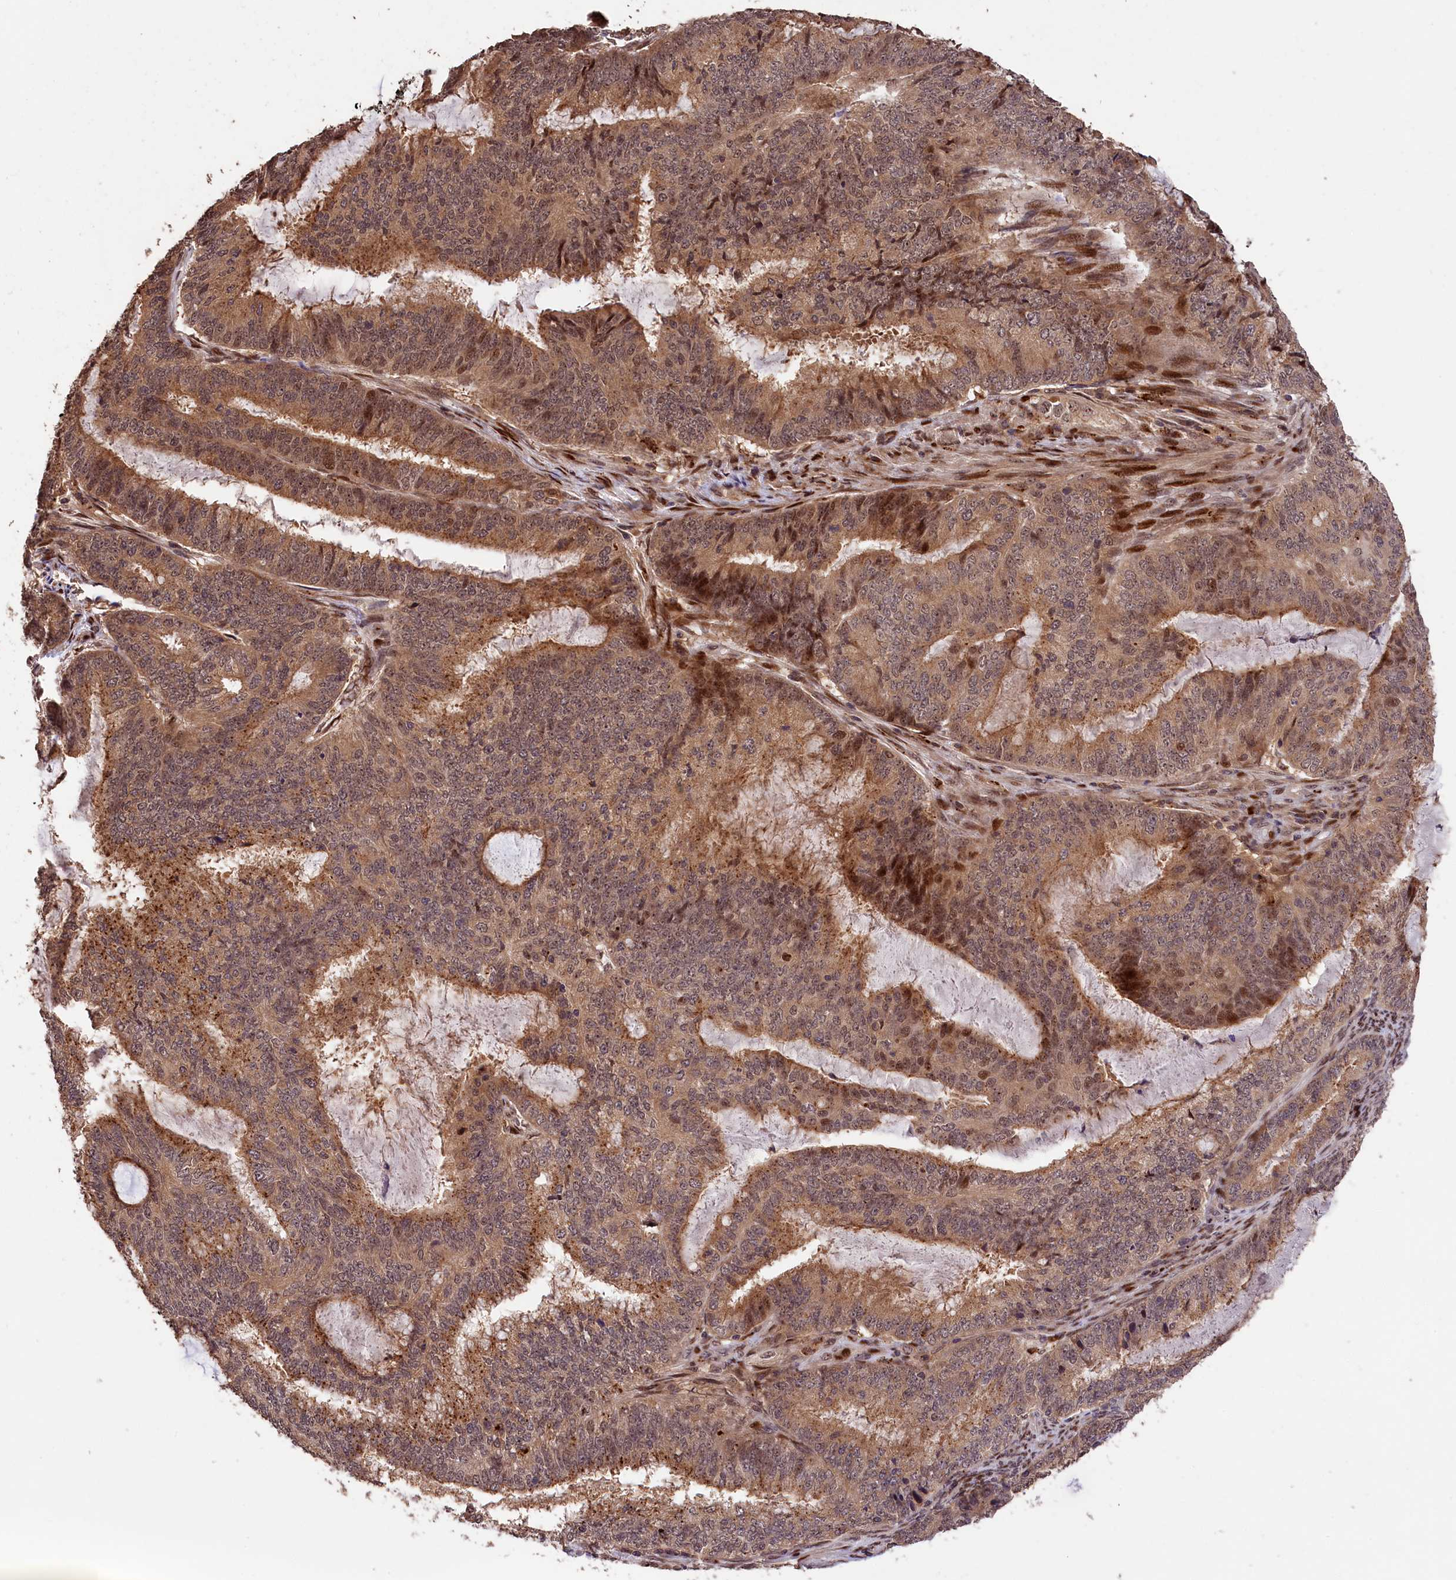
{"staining": {"intensity": "moderate", "quantity": ">75%", "location": "cytoplasmic/membranous,nuclear"}, "tissue": "endometrial cancer", "cell_type": "Tumor cells", "image_type": "cancer", "snomed": [{"axis": "morphology", "description": "Adenocarcinoma, NOS"}, {"axis": "topography", "description": "Endometrium"}], "caption": "IHC of endometrial adenocarcinoma reveals medium levels of moderate cytoplasmic/membranous and nuclear positivity in approximately >75% of tumor cells.", "gene": "PHAF1", "patient": {"sex": "female", "age": 51}}